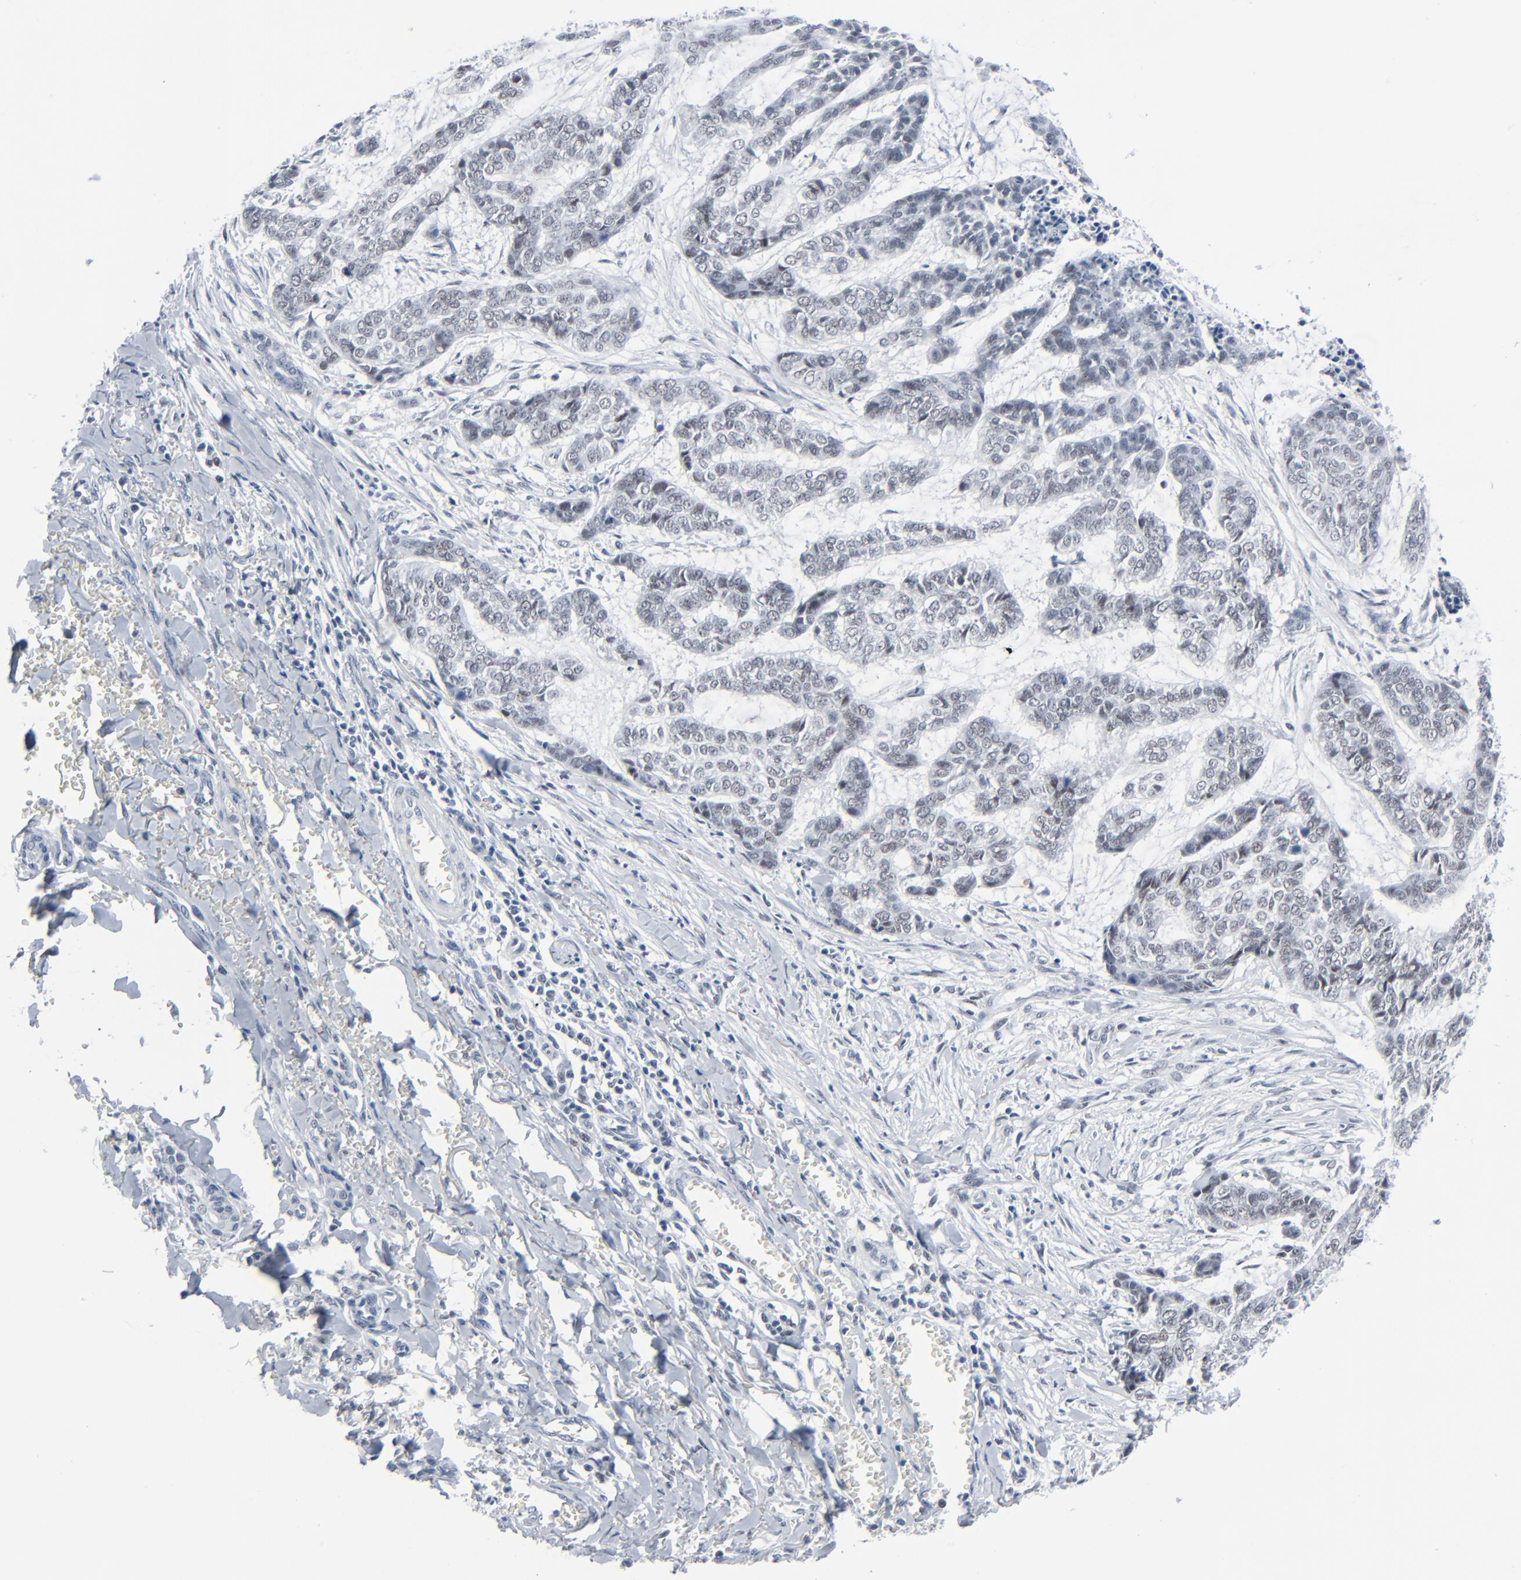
{"staining": {"intensity": "negative", "quantity": "none", "location": "none"}, "tissue": "skin cancer", "cell_type": "Tumor cells", "image_type": "cancer", "snomed": [{"axis": "morphology", "description": "Basal cell carcinoma"}, {"axis": "topography", "description": "Skin"}], "caption": "Tumor cells are negative for brown protein staining in basal cell carcinoma (skin).", "gene": "SIRT1", "patient": {"sex": "female", "age": 64}}